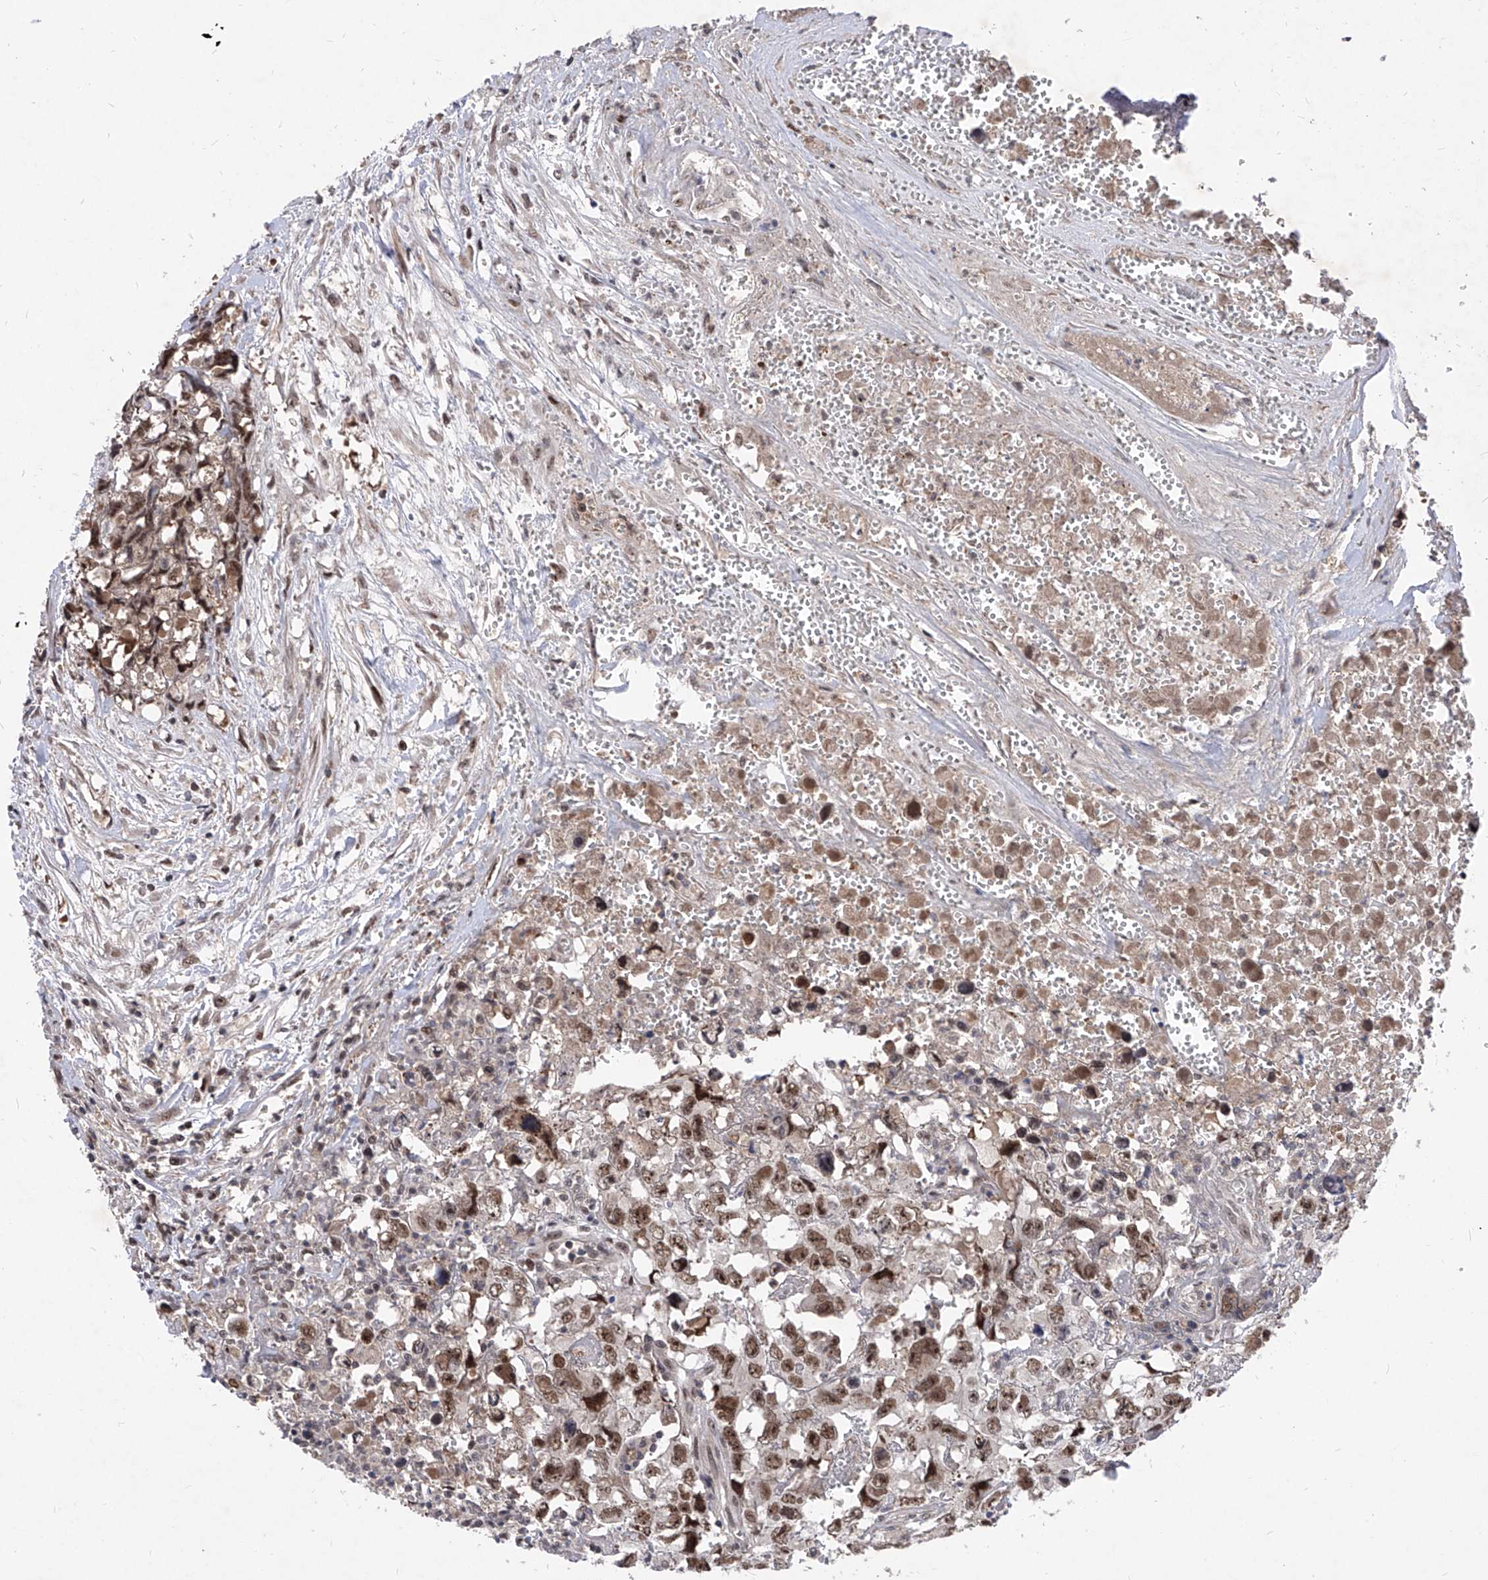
{"staining": {"intensity": "moderate", "quantity": ">75%", "location": "nuclear"}, "tissue": "testis cancer", "cell_type": "Tumor cells", "image_type": "cancer", "snomed": [{"axis": "morphology", "description": "Carcinoma, Embryonal, NOS"}, {"axis": "topography", "description": "Testis"}], "caption": "Protein staining reveals moderate nuclear expression in approximately >75% of tumor cells in testis cancer.", "gene": "LGR4", "patient": {"sex": "male", "age": 31}}